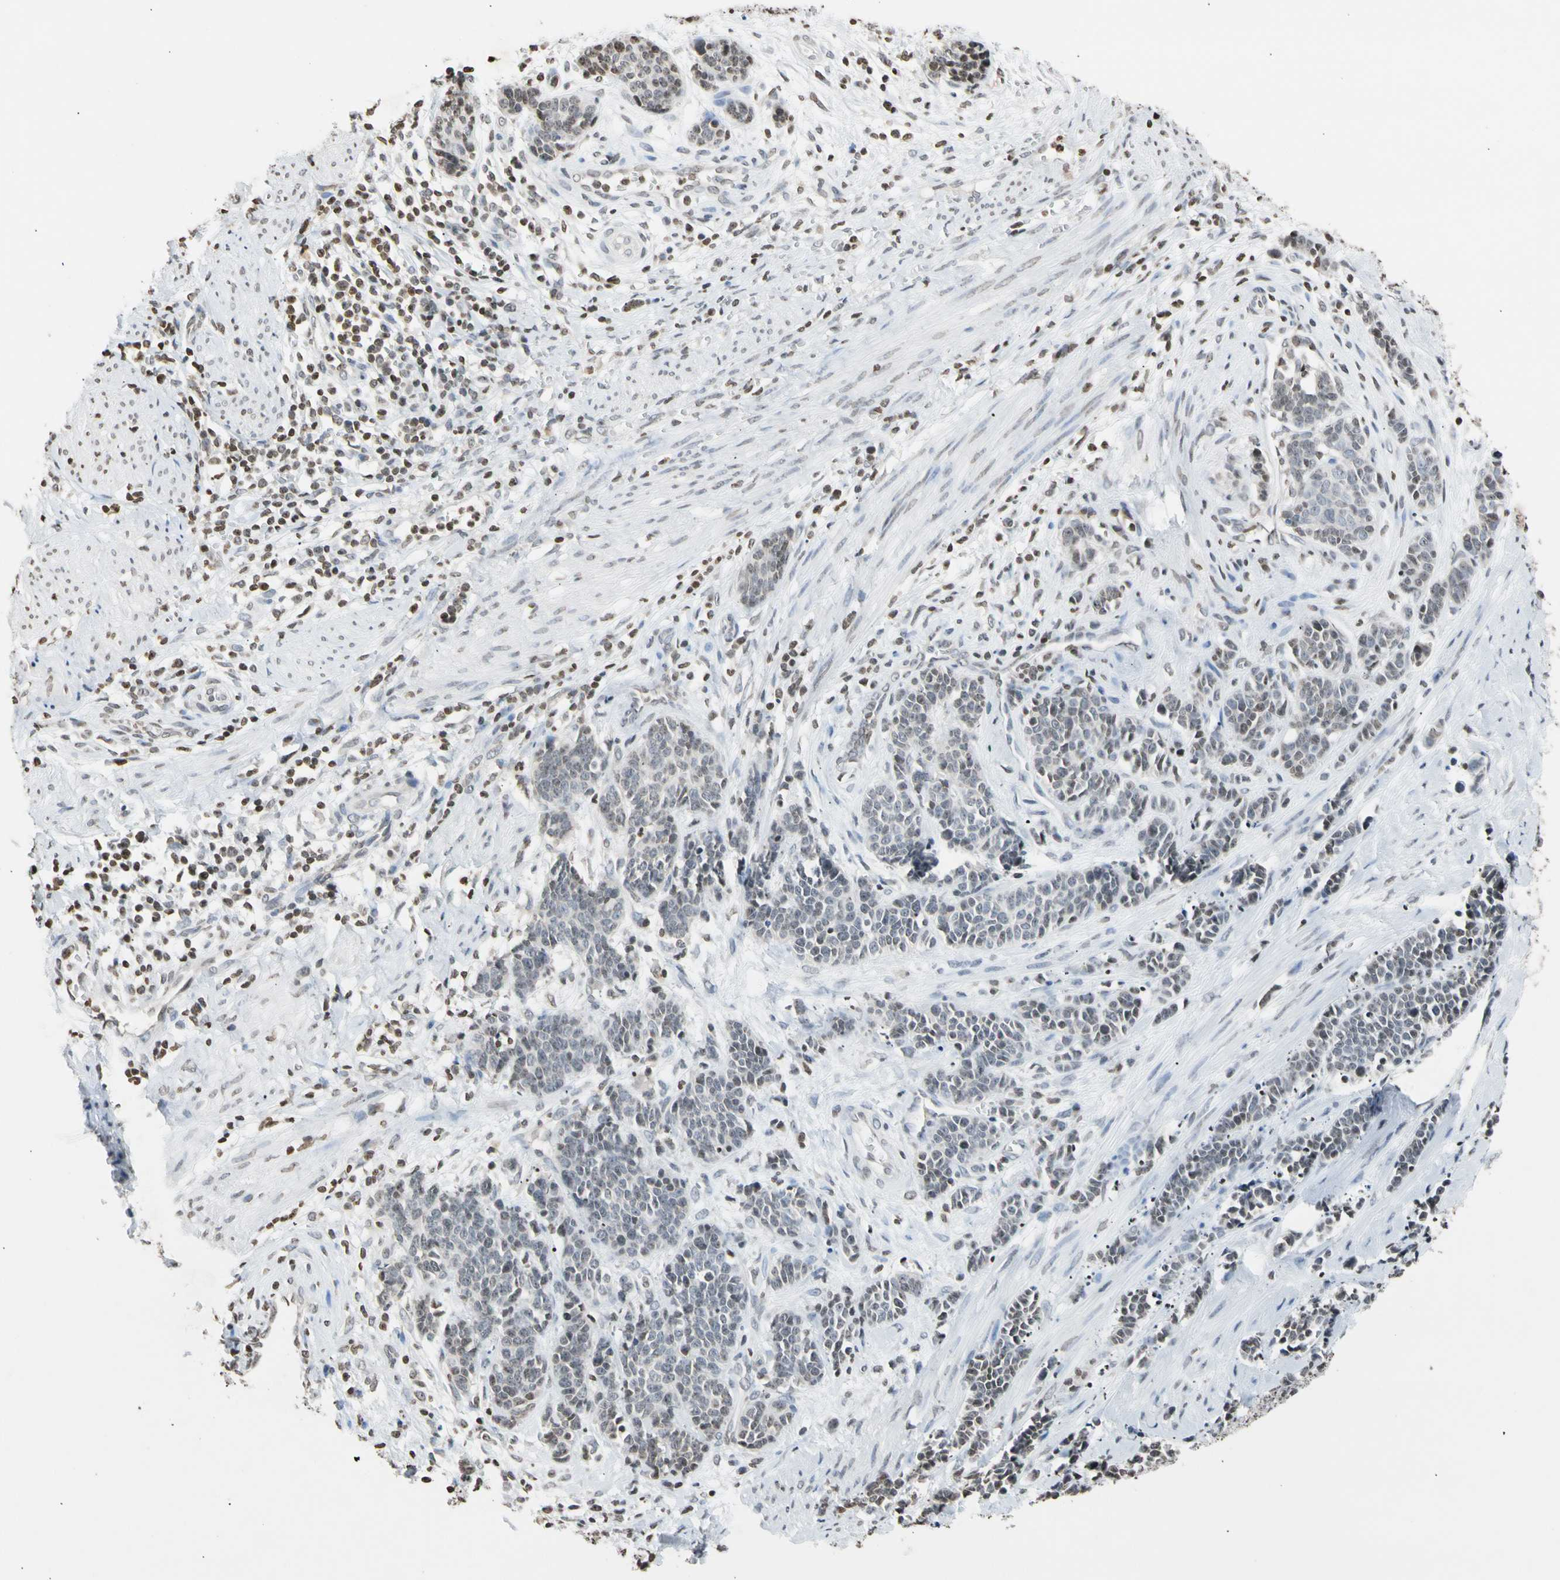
{"staining": {"intensity": "negative", "quantity": "none", "location": "none"}, "tissue": "cervical cancer", "cell_type": "Tumor cells", "image_type": "cancer", "snomed": [{"axis": "morphology", "description": "Squamous cell carcinoma, NOS"}, {"axis": "topography", "description": "Cervix"}], "caption": "Cervical cancer (squamous cell carcinoma) stained for a protein using immunohistochemistry exhibits no staining tumor cells.", "gene": "GPX4", "patient": {"sex": "female", "age": 35}}